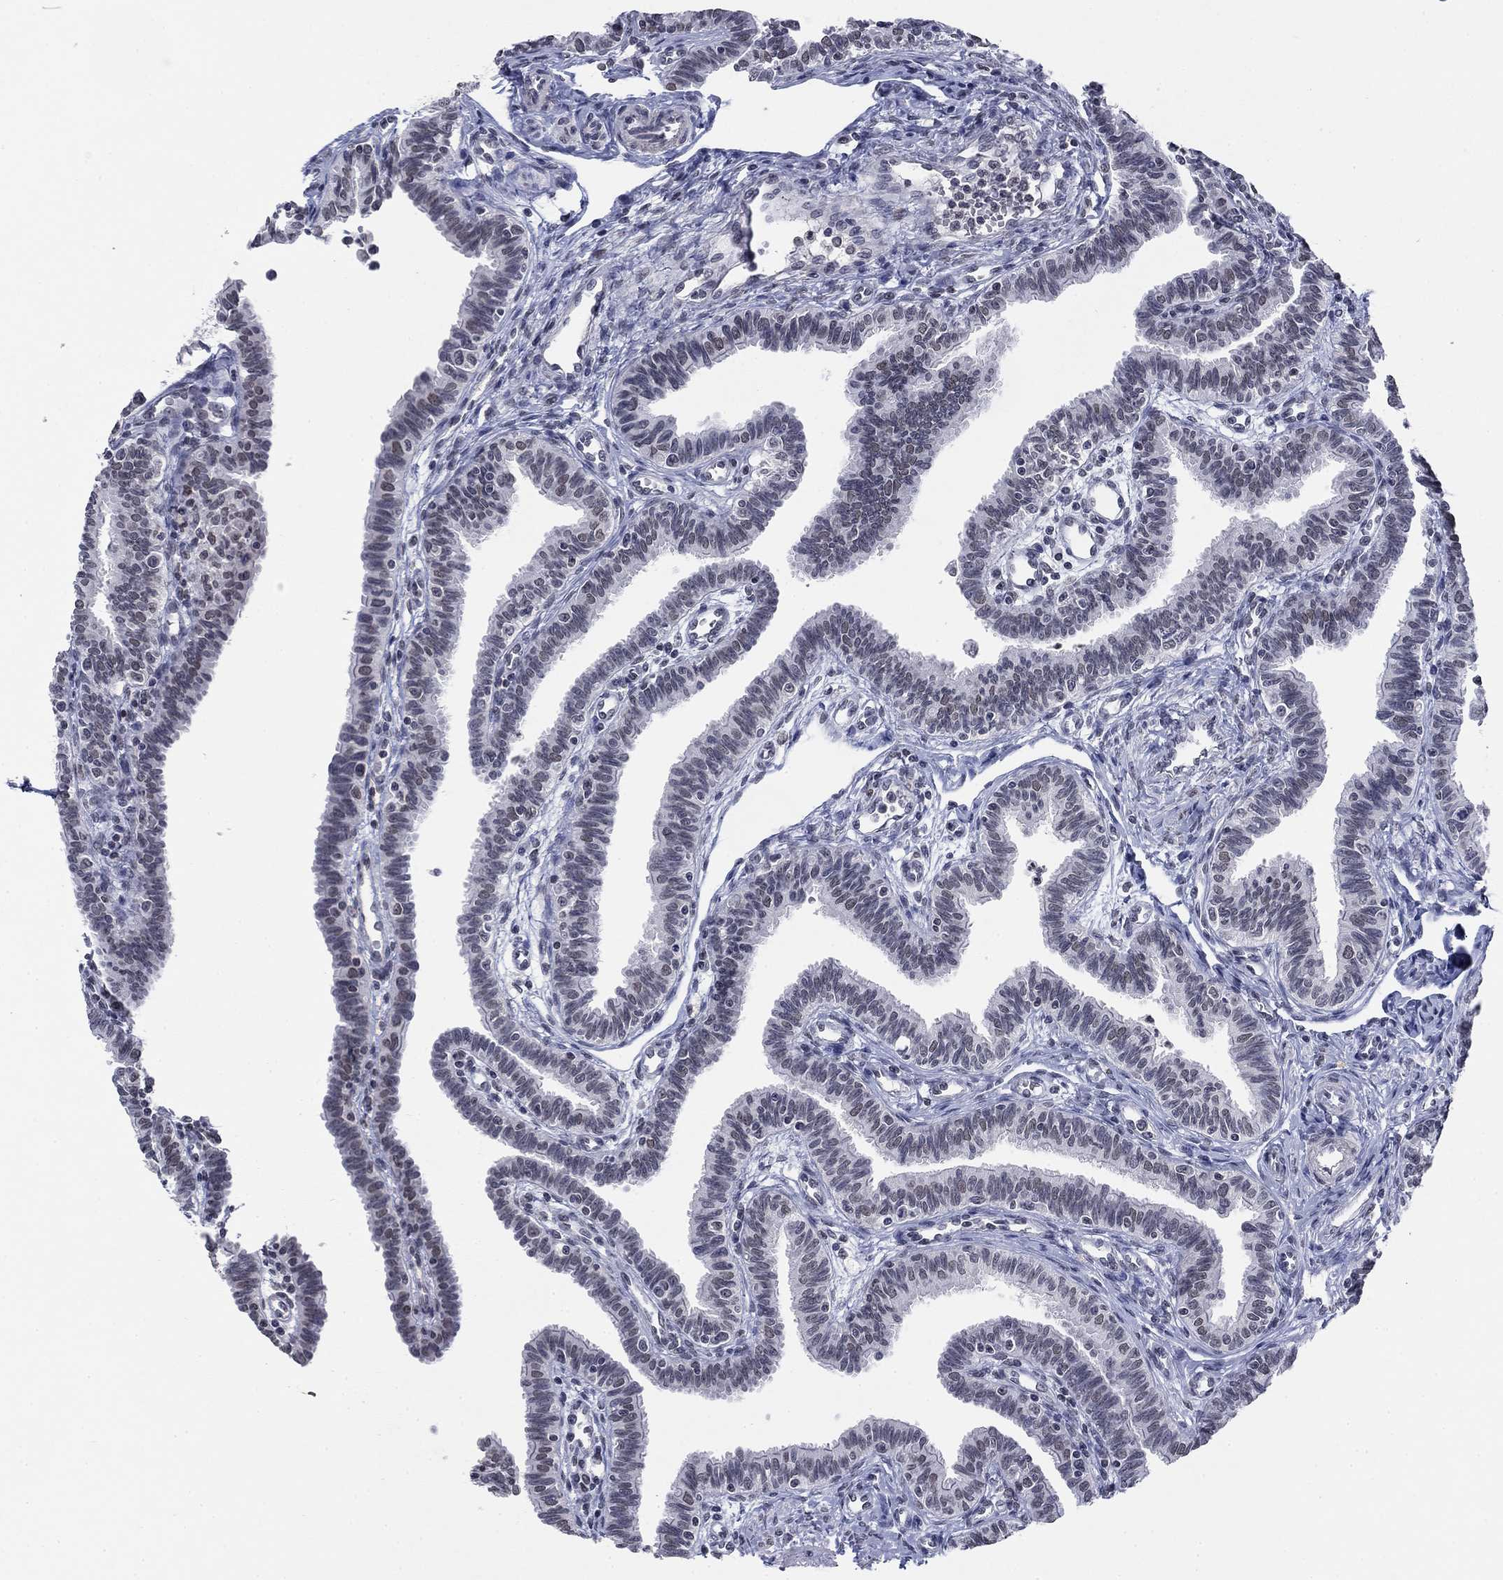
{"staining": {"intensity": "negative", "quantity": "none", "location": "none"}, "tissue": "fallopian tube", "cell_type": "Glandular cells", "image_type": "normal", "snomed": [{"axis": "morphology", "description": "Normal tissue, NOS"}, {"axis": "topography", "description": "Fallopian tube"}], "caption": "Glandular cells are negative for brown protein staining in unremarkable fallopian tube. (IHC, brightfield microscopy, high magnification).", "gene": "TOR1AIP1", "patient": {"sex": "female", "age": 36}}